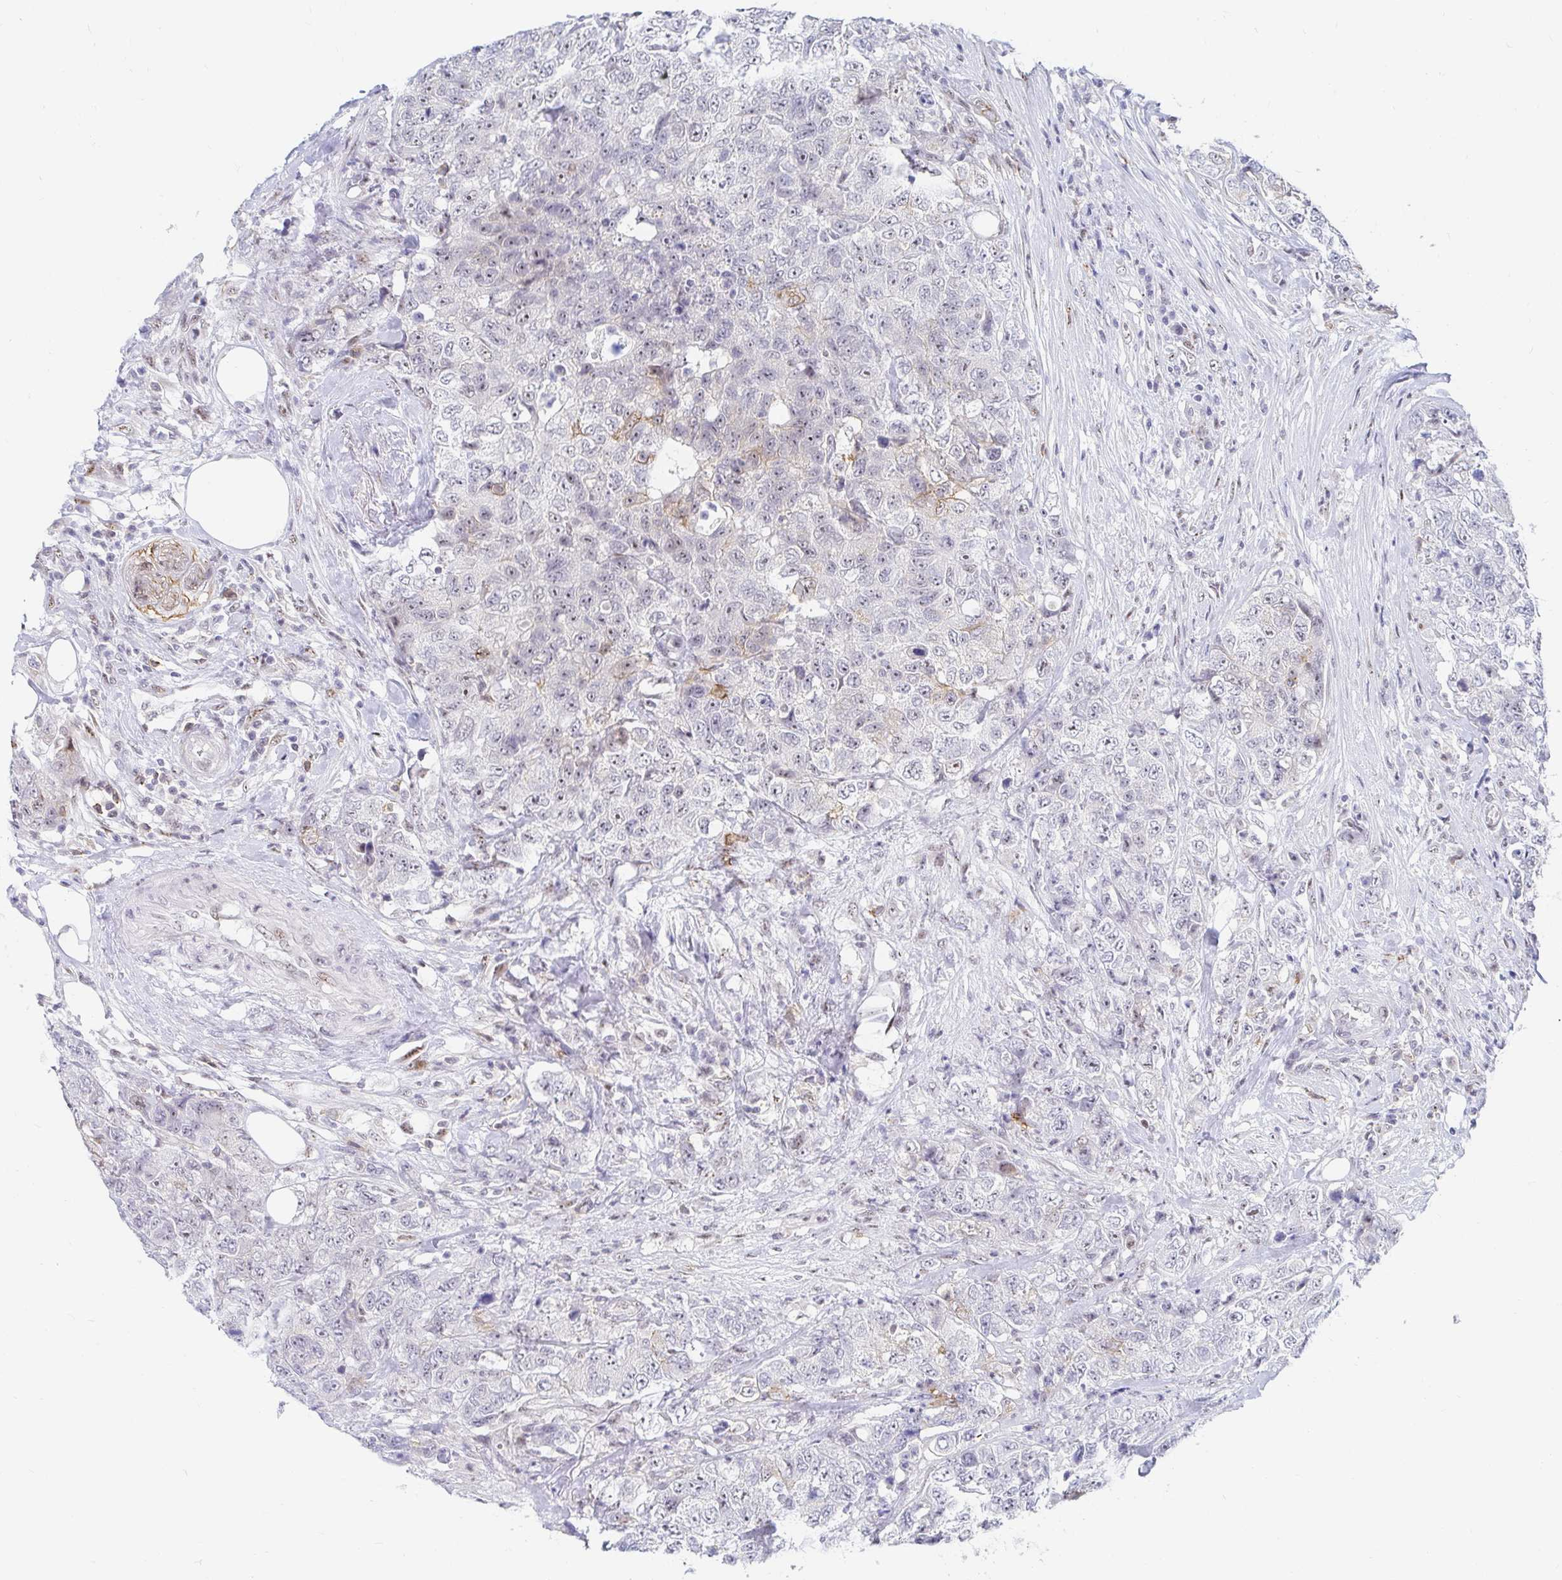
{"staining": {"intensity": "weak", "quantity": "<25%", "location": "cytoplasmic/membranous"}, "tissue": "urothelial cancer", "cell_type": "Tumor cells", "image_type": "cancer", "snomed": [{"axis": "morphology", "description": "Urothelial carcinoma, High grade"}, {"axis": "topography", "description": "Urinary bladder"}], "caption": "Tumor cells are negative for brown protein staining in high-grade urothelial carcinoma.", "gene": "COL28A1", "patient": {"sex": "female", "age": 78}}